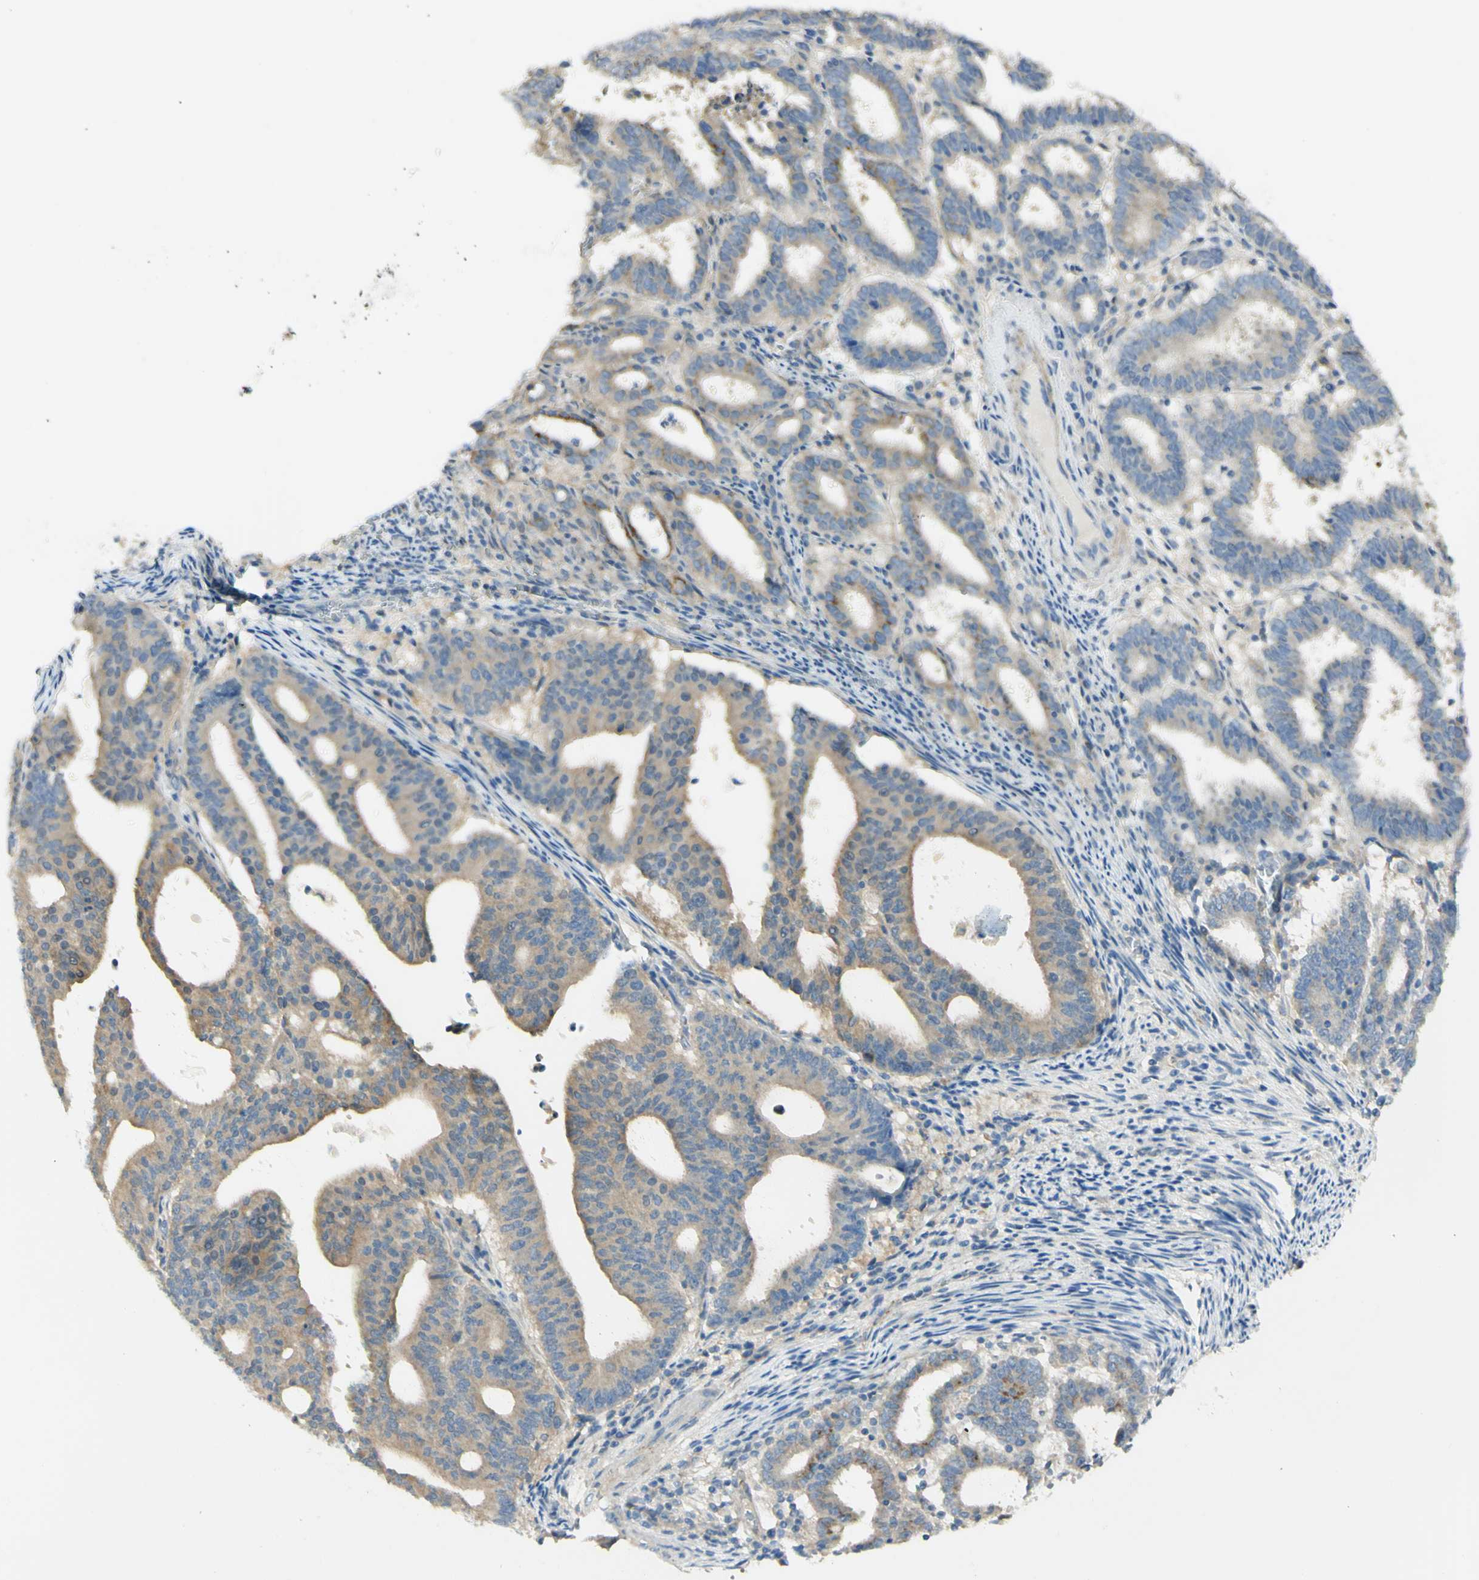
{"staining": {"intensity": "strong", "quantity": "<25%", "location": "cytoplasmic/membranous"}, "tissue": "endometrial cancer", "cell_type": "Tumor cells", "image_type": "cancer", "snomed": [{"axis": "morphology", "description": "Adenocarcinoma, NOS"}, {"axis": "topography", "description": "Uterus"}], "caption": "Immunohistochemical staining of human endometrial cancer (adenocarcinoma) displays medium levels of strong cytoplasmic/membranous expression in about <25% of tumor cells.", "gene": "GCNT3", "patient": {"sex": "female", "age": 83}}